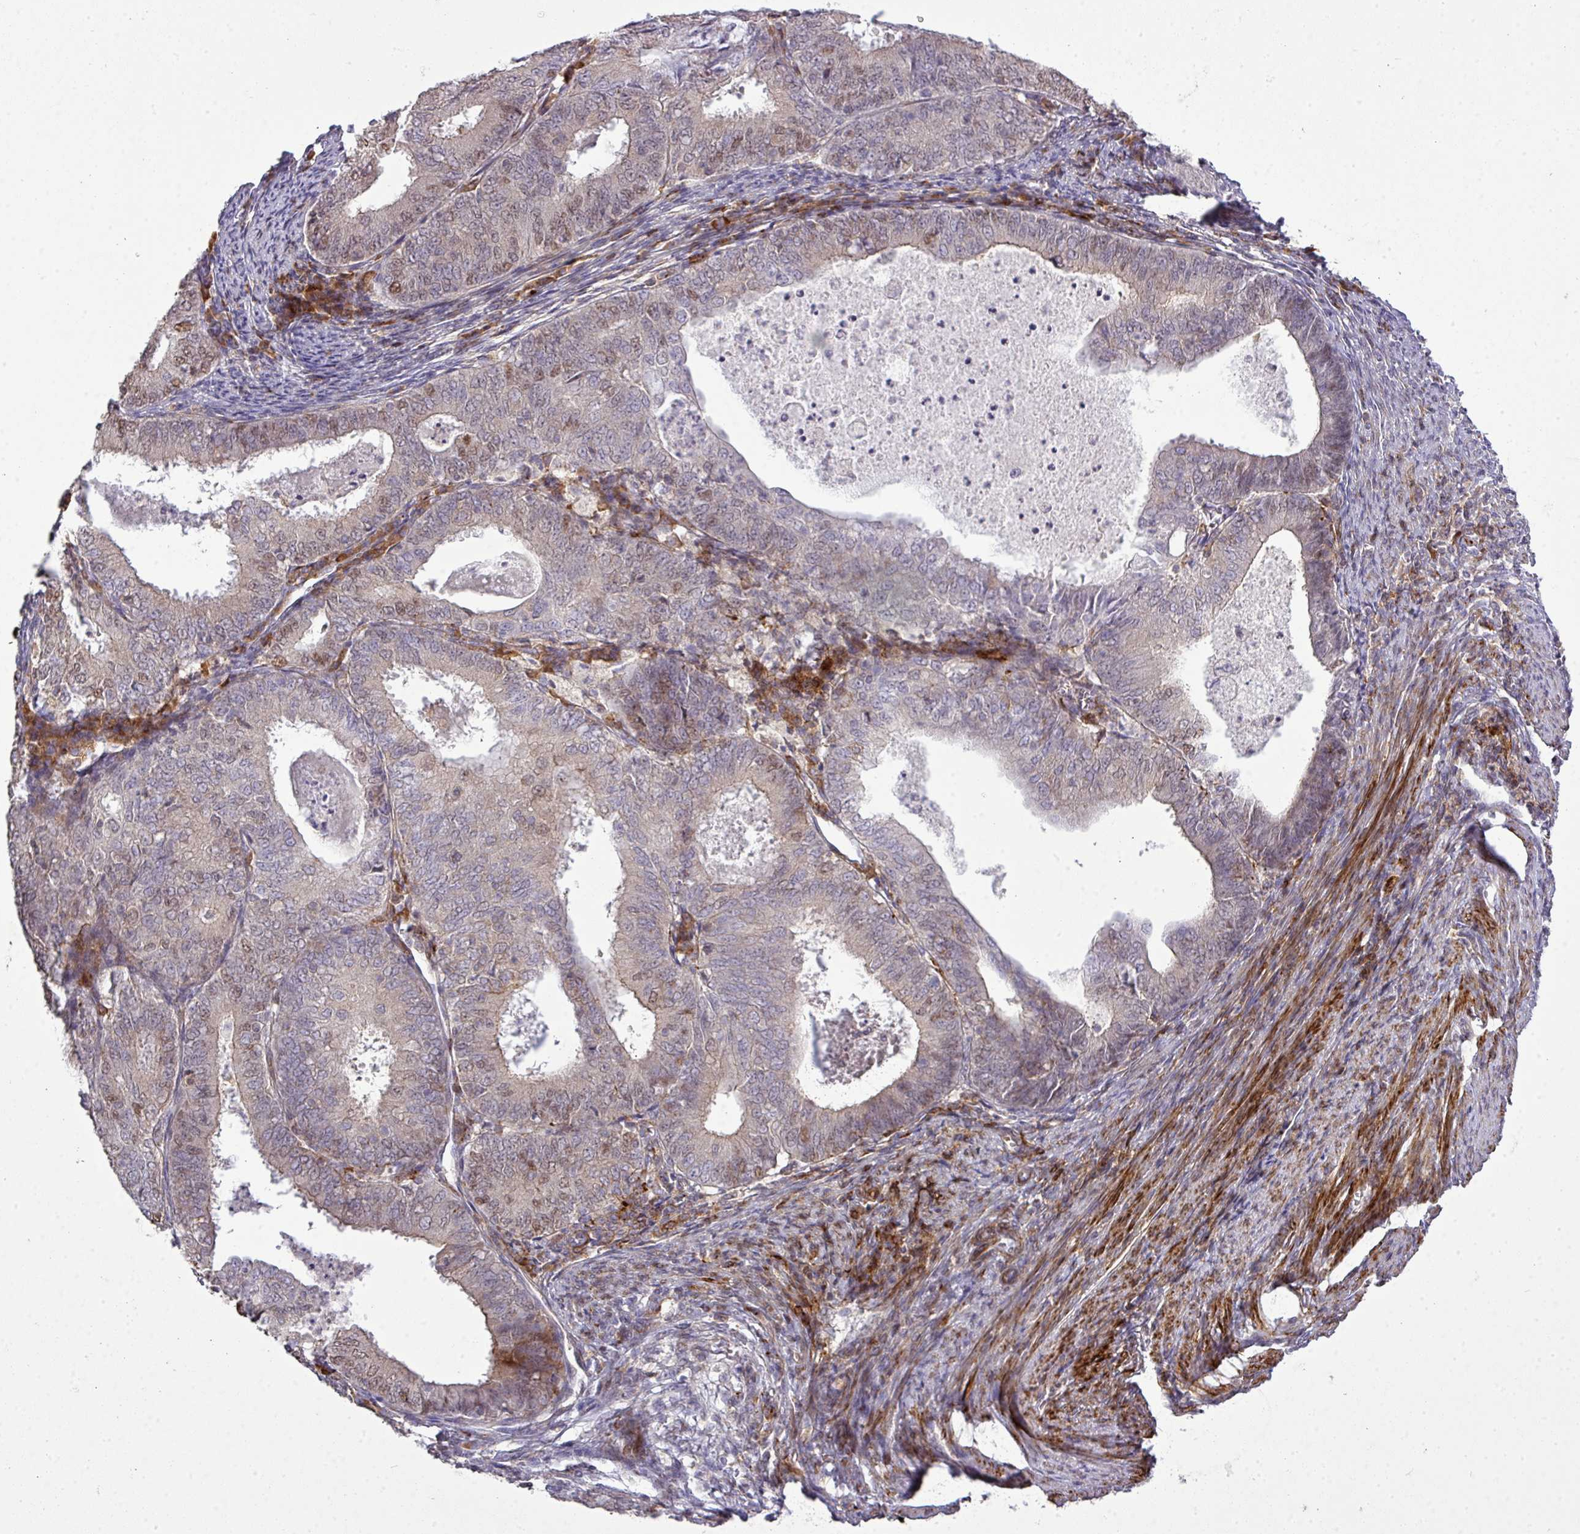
{"staining": {"intensity": "weak", "quantity": "25%-75%", "location": "nuclear"}, "tissue": "endometrial cancer", "cell_type": "Tumor cells", "image_type": "cancer", "snomed": [{"axis": "morphology", "description": "Adenocarcinoma, NOS"}, {"axis": "topography", "description": "Endometrium"}], "caption": "The micrograph reveals a brown stain indicating the presence of a protein in the nuclear of tumor cells in adenocarcinoma (endometrial).", "gene": "TPRA1", "patient": {"sex": "female", "age": 57}}